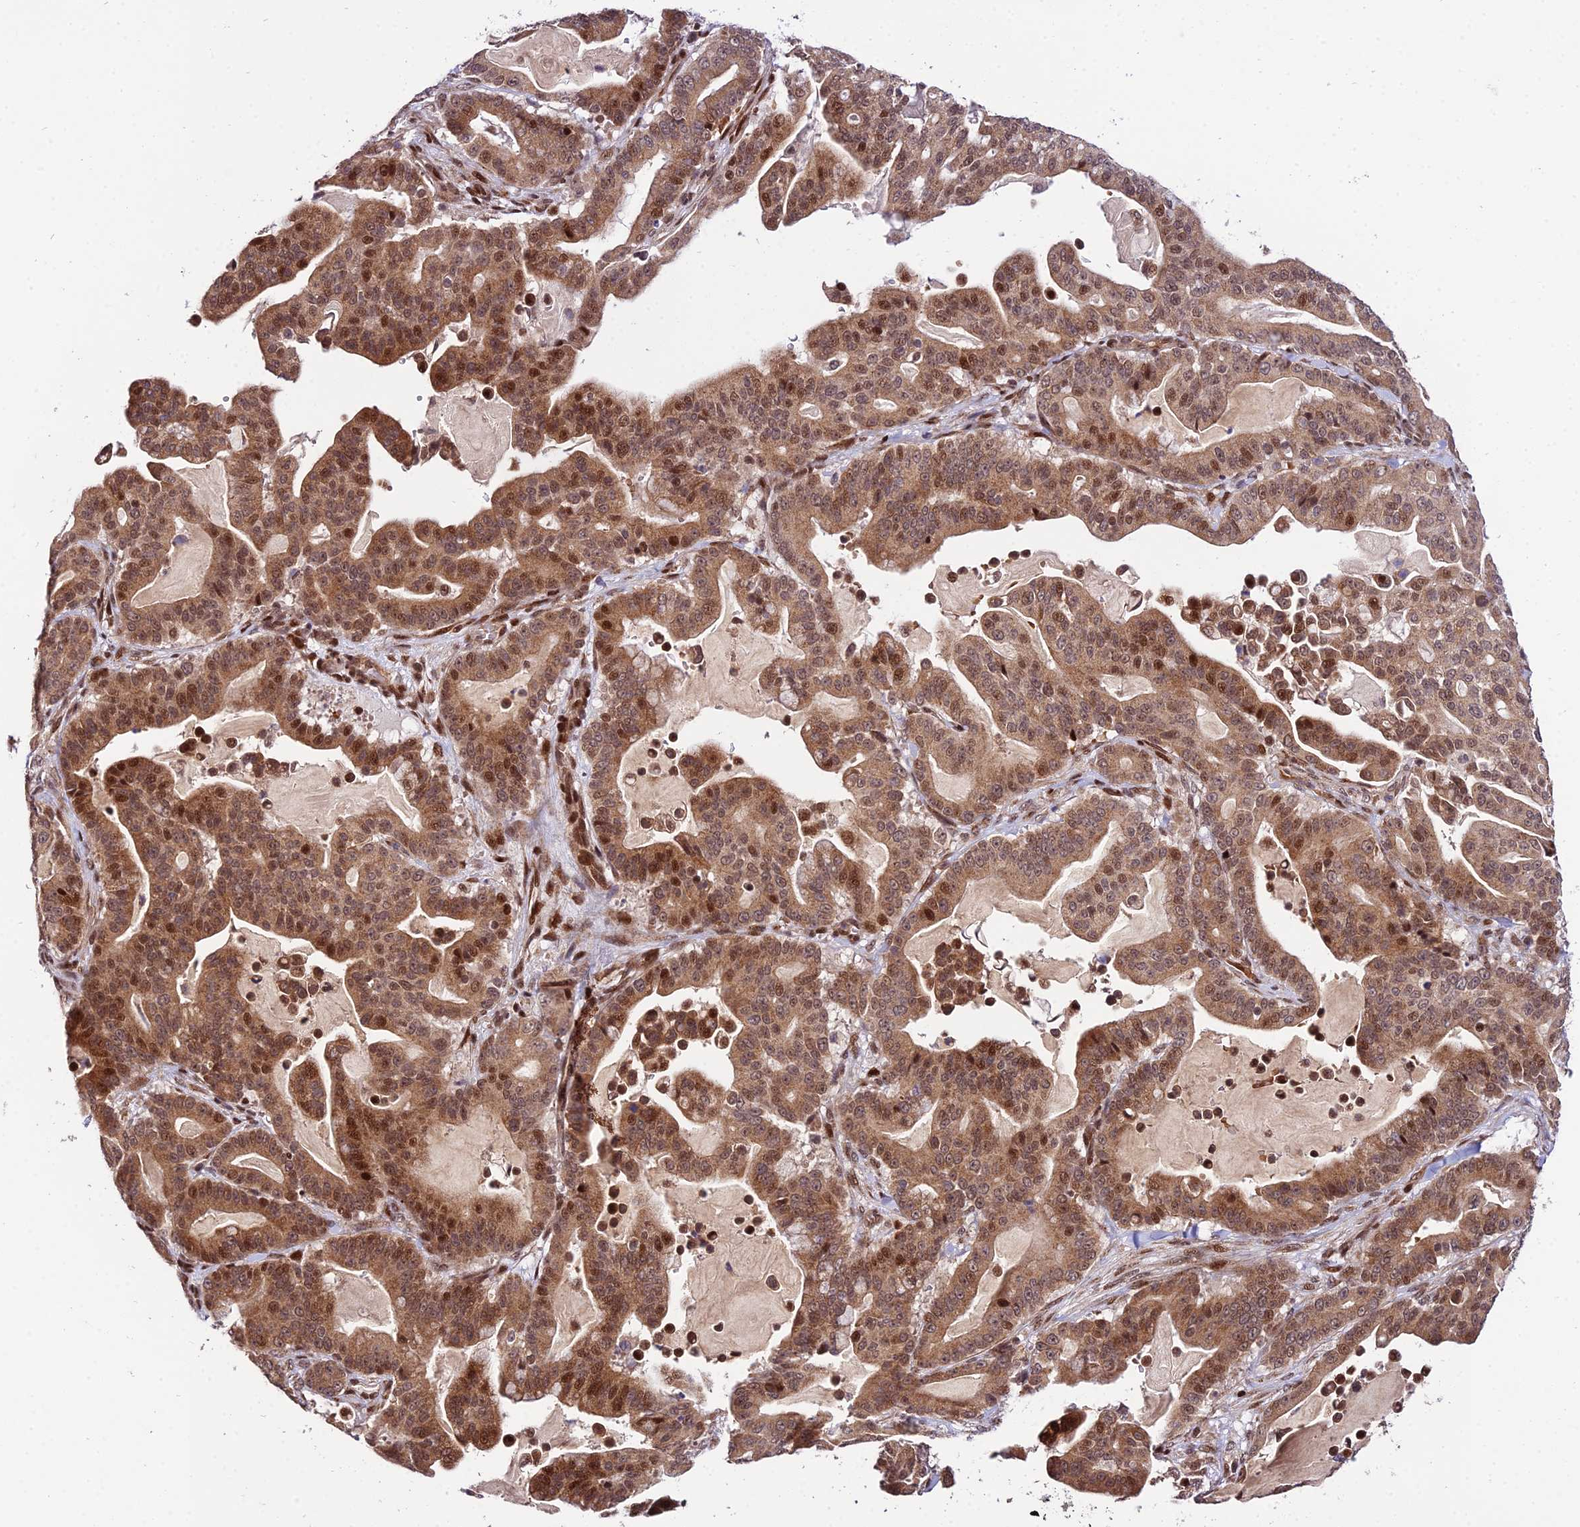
{"staining": {"intensity": "moderate", "quantity": ">75%", "location": "cytoplasmic/membranous,nuclear"}, "tissue": "pancreatic cancer", "cell_type": "Tumor cells", "image_type": "cancer", "snomed": [{"axis": "morphology", "description": "Adenocarcinoma, NOS"}, {"axis": "topography", "description": "Pancreas"}], "caption": "A micrograph of human adenocarcinoma (pancreatic) stained for a protein exhibits moderate cytoplasmic/membranous and nuclear brown staining in tumor cells. Nuclei are stained in blue.", "gene": "CIB3", "patient": {"sex": "male", "age": 63}}